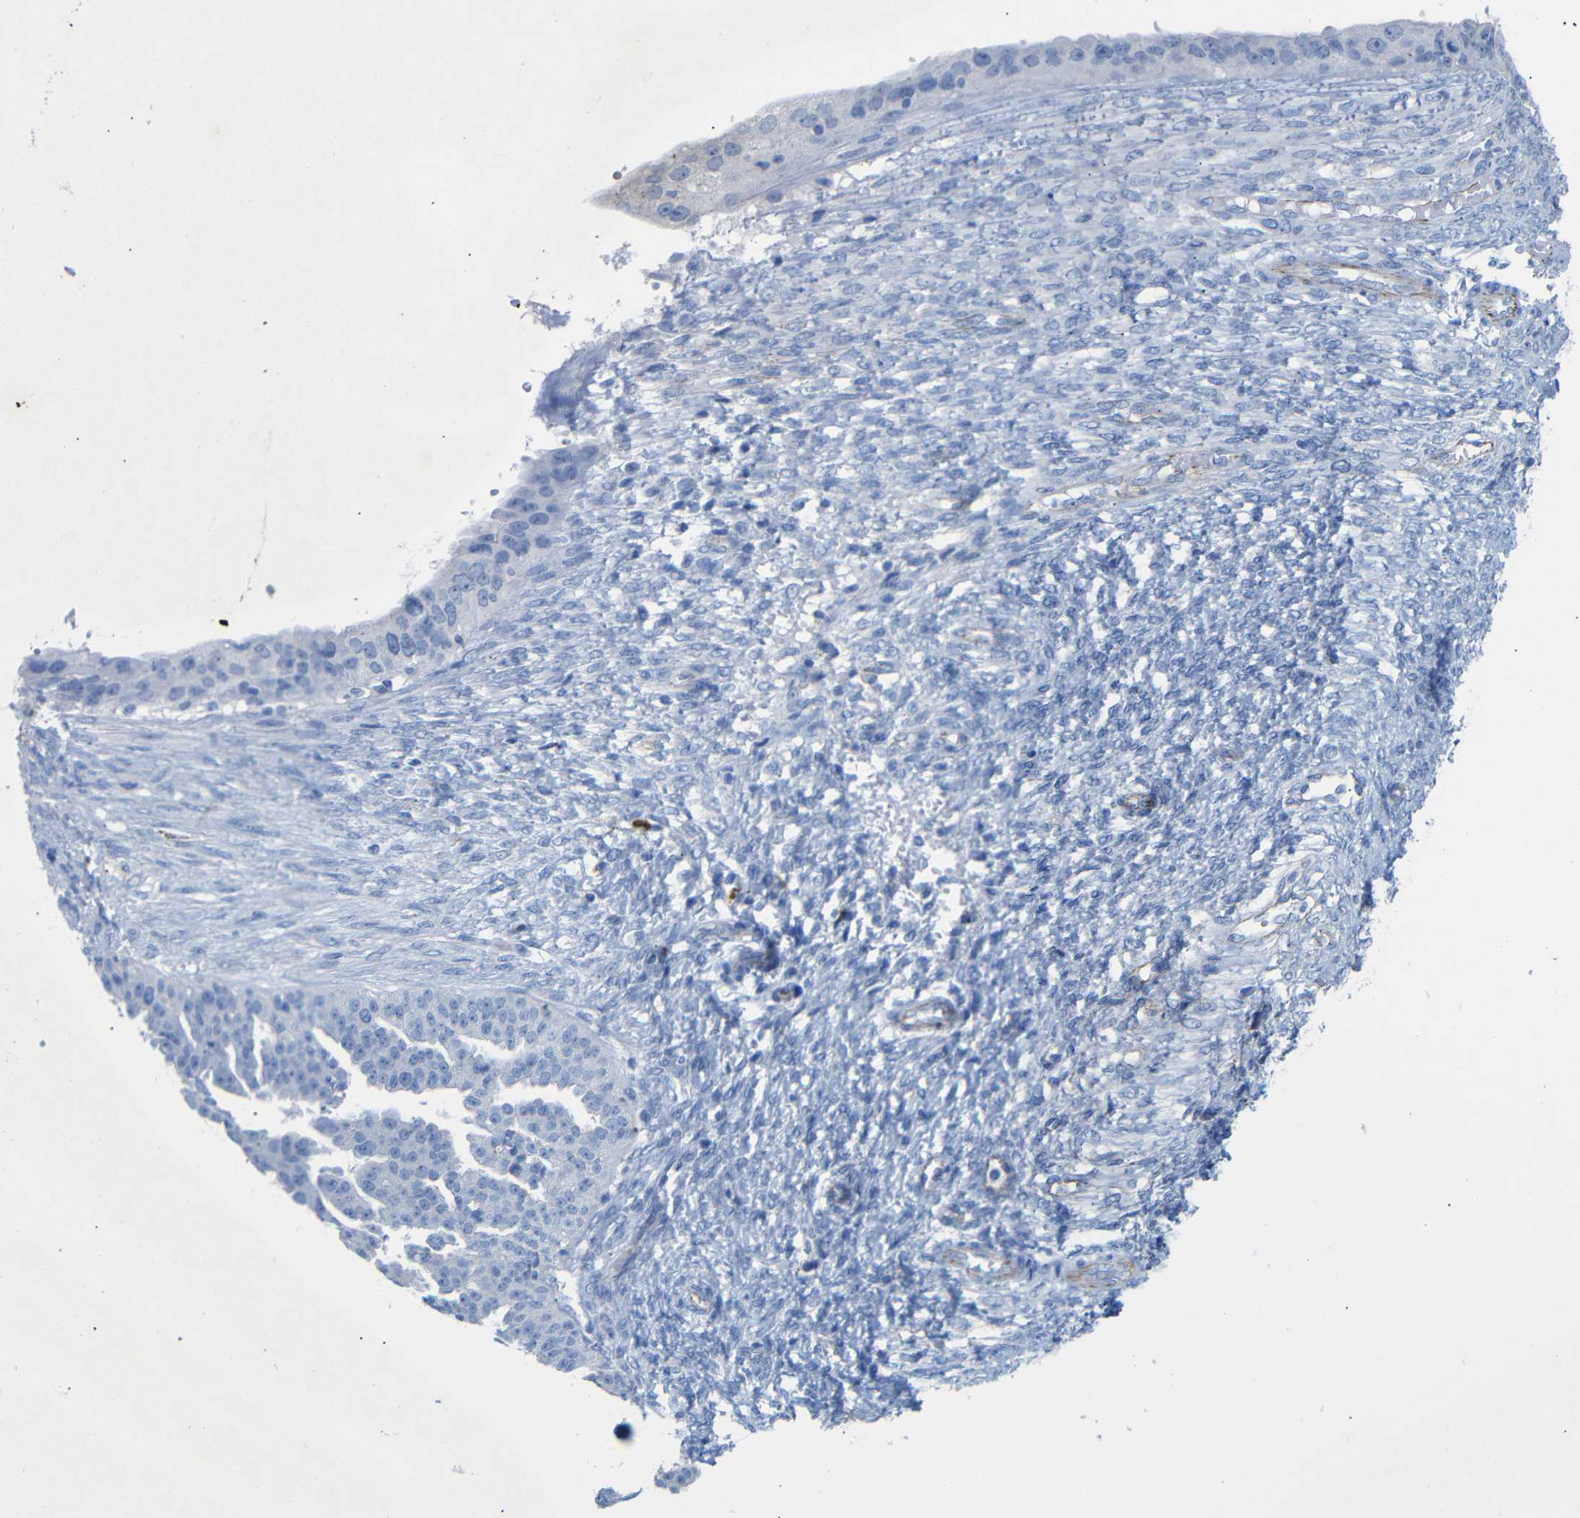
{"staining": {"intensity": "negative", "quantity": "none", "location": "none"}, "tissue": "ovarian cancer", "cell_type": "Tumor cells", "image_type": "cancer", "snomed": [{"axis": "morphology", "description": "Cystadenocarcinoma, serous, NOS"}, {"axis": "topography", "description": "Ovary"}], "caption": "This is an immunohistochemistry image of serous cystadenocarcinoma (ovarian). There is no staining in tumor cells.", "gene": "CGNL1", "patient": {"sex": "female", "age": 58}}